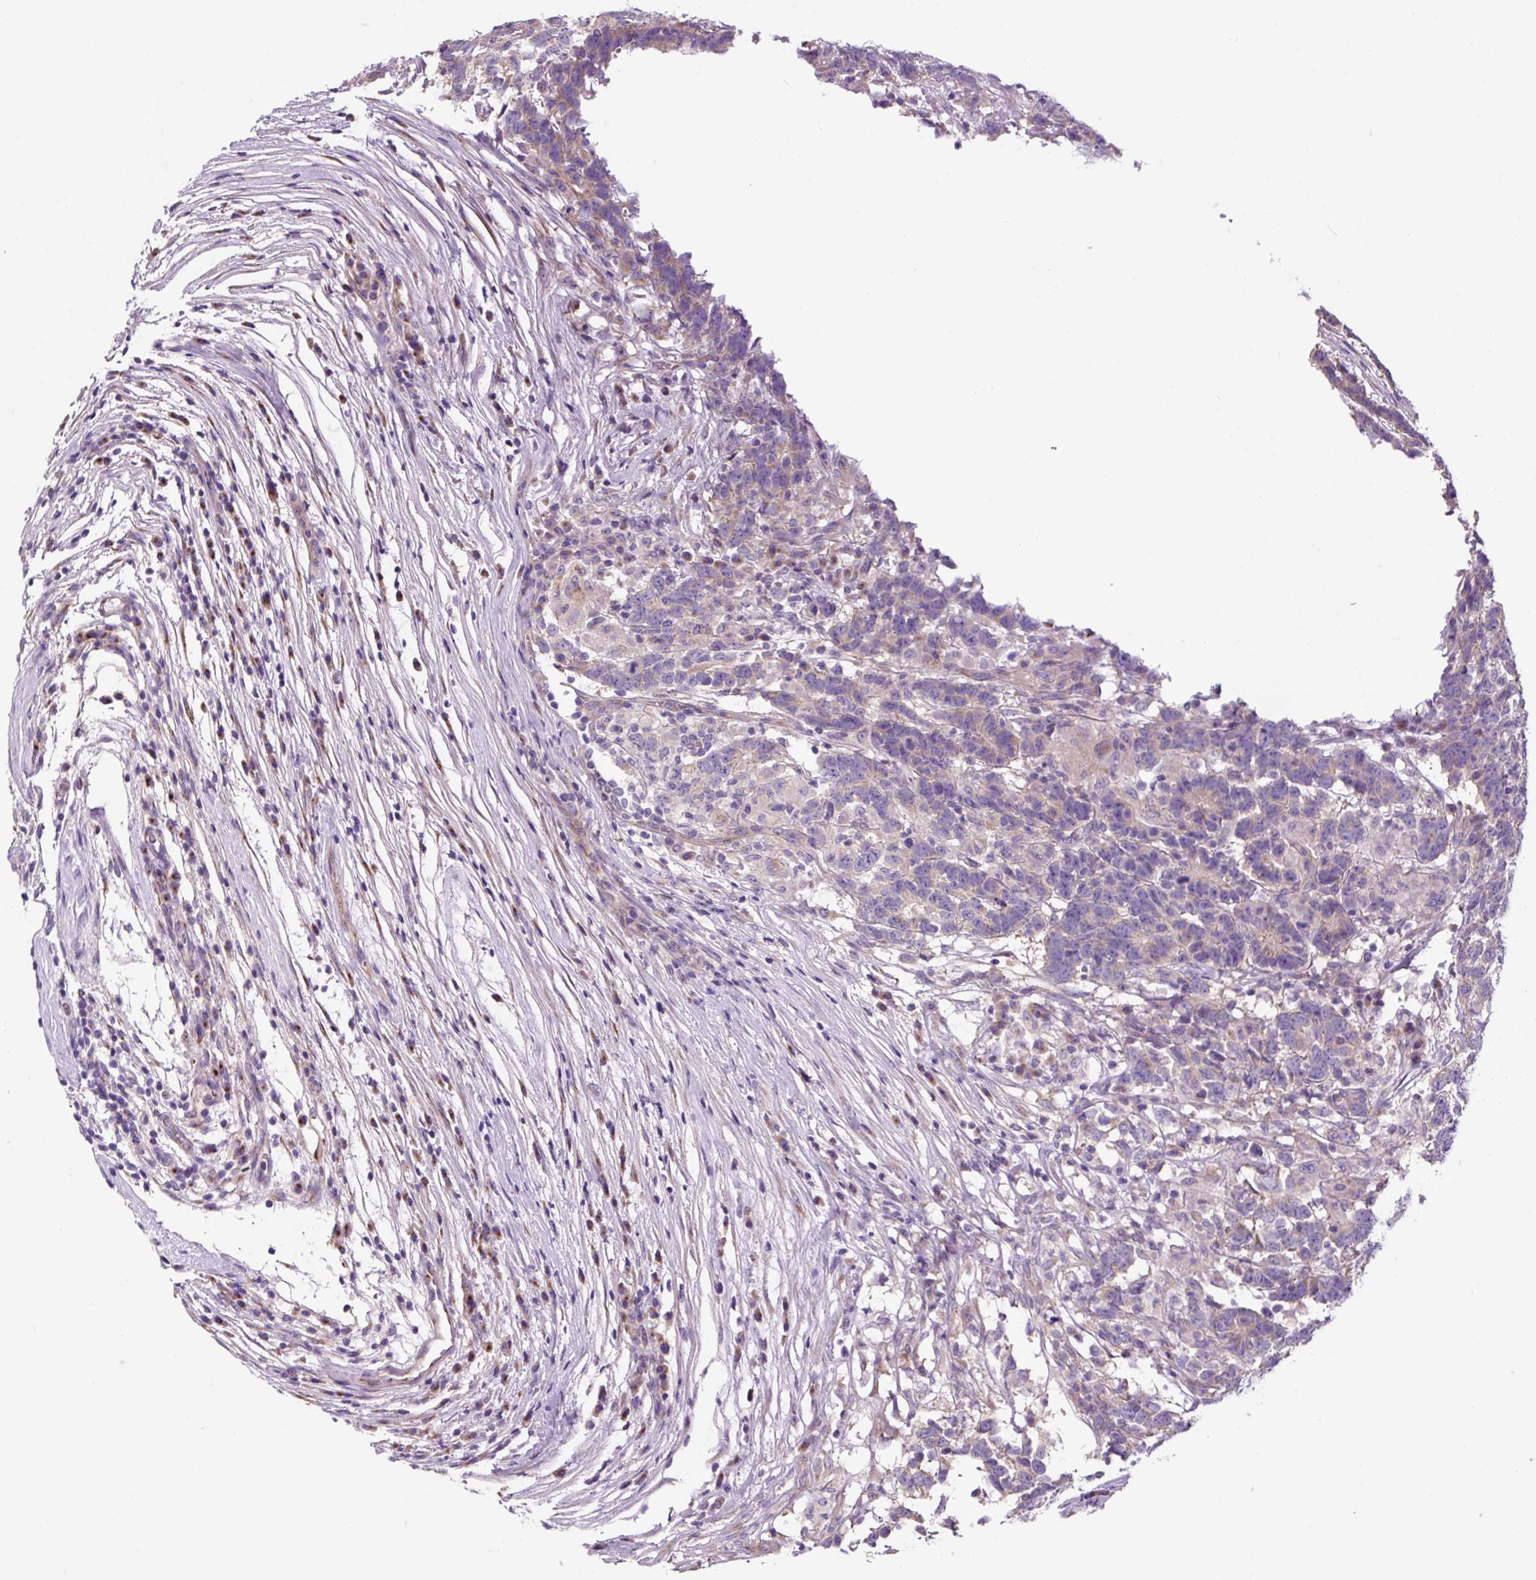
{"staining": {"intensity": "weak", "quantity": "<25%", "location": "cytoplasmic/membranous"}, "tissue": "testis cancer", "cell_type": "Tumor cells", "image_type": "cancer", "snomed": [{"axis": "morphology", "description": "Carcinoma, Embryonal, NOS"}, {"axis": "topography", "description": "Testis"}], "caption": "There is no significant expression in tumor cells of embryonal carcinoma (testis).", "gene": "GORASP1", "patient": {"sex": "male", "age": 26}}